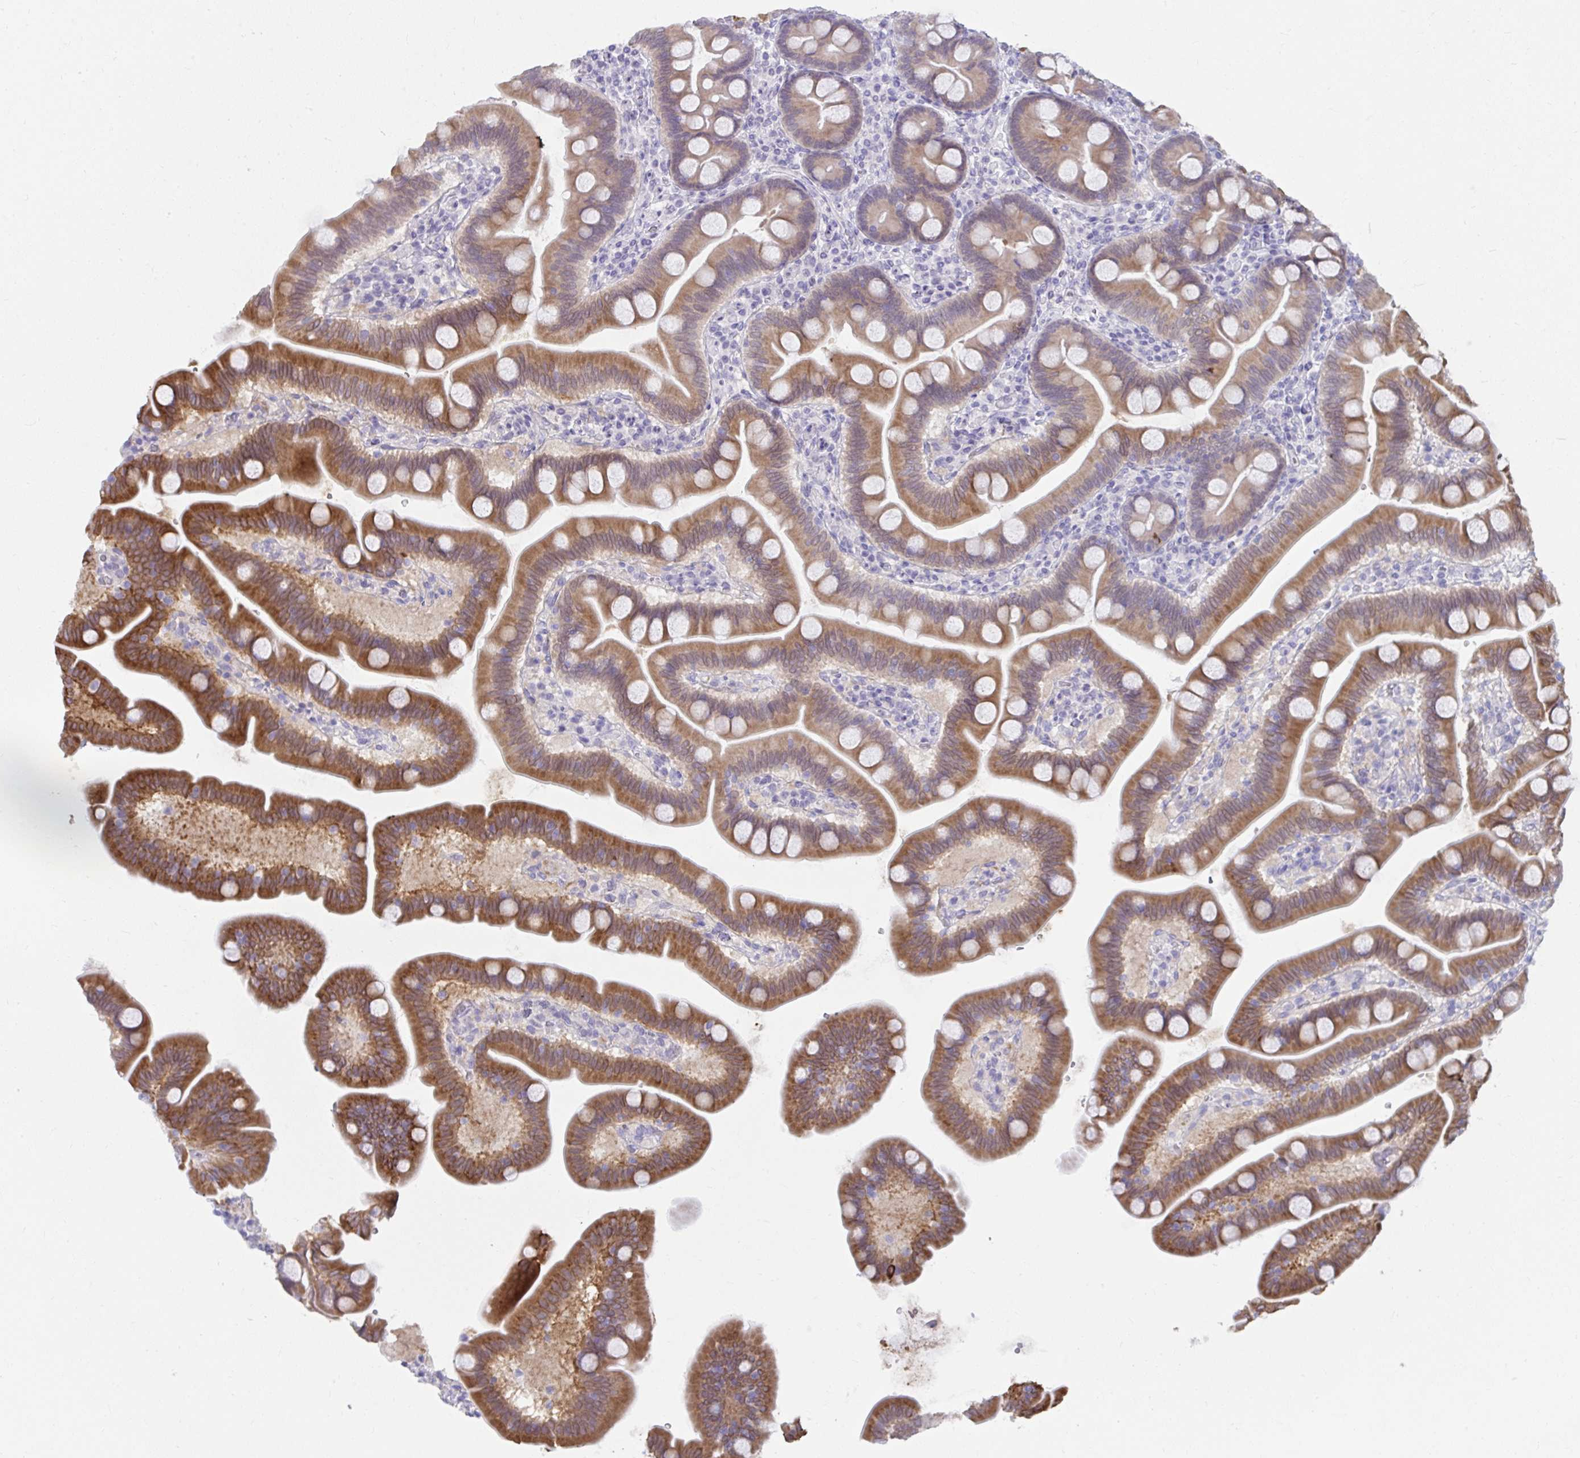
{"staining": {"intensity": "strong", "quantity": "25%-75%", "location": "cytoplasmic/membranous"}, "tissue": "duodenum", "cell_type": "Glandular cells", "image_type": "normal", "snomed": [{"axis": "morphology", "description": "Normal tissue, NOS"}, {"axis": "topography", "description": "Duodenum"}], "caption": "DAB (3,3'-diaminobenzidine) immunohistochemical staining of normal duodenum shows strong cytoplasmic/membranous protein expression in about 25%-75% of glandular cells. (DAB (3,3'-diaminobenzidine) IHC, brown staining for protein, blue staining for nuclei).", "gene": "UGT3A2", "patient": {"sex": "male", "age": 59}}